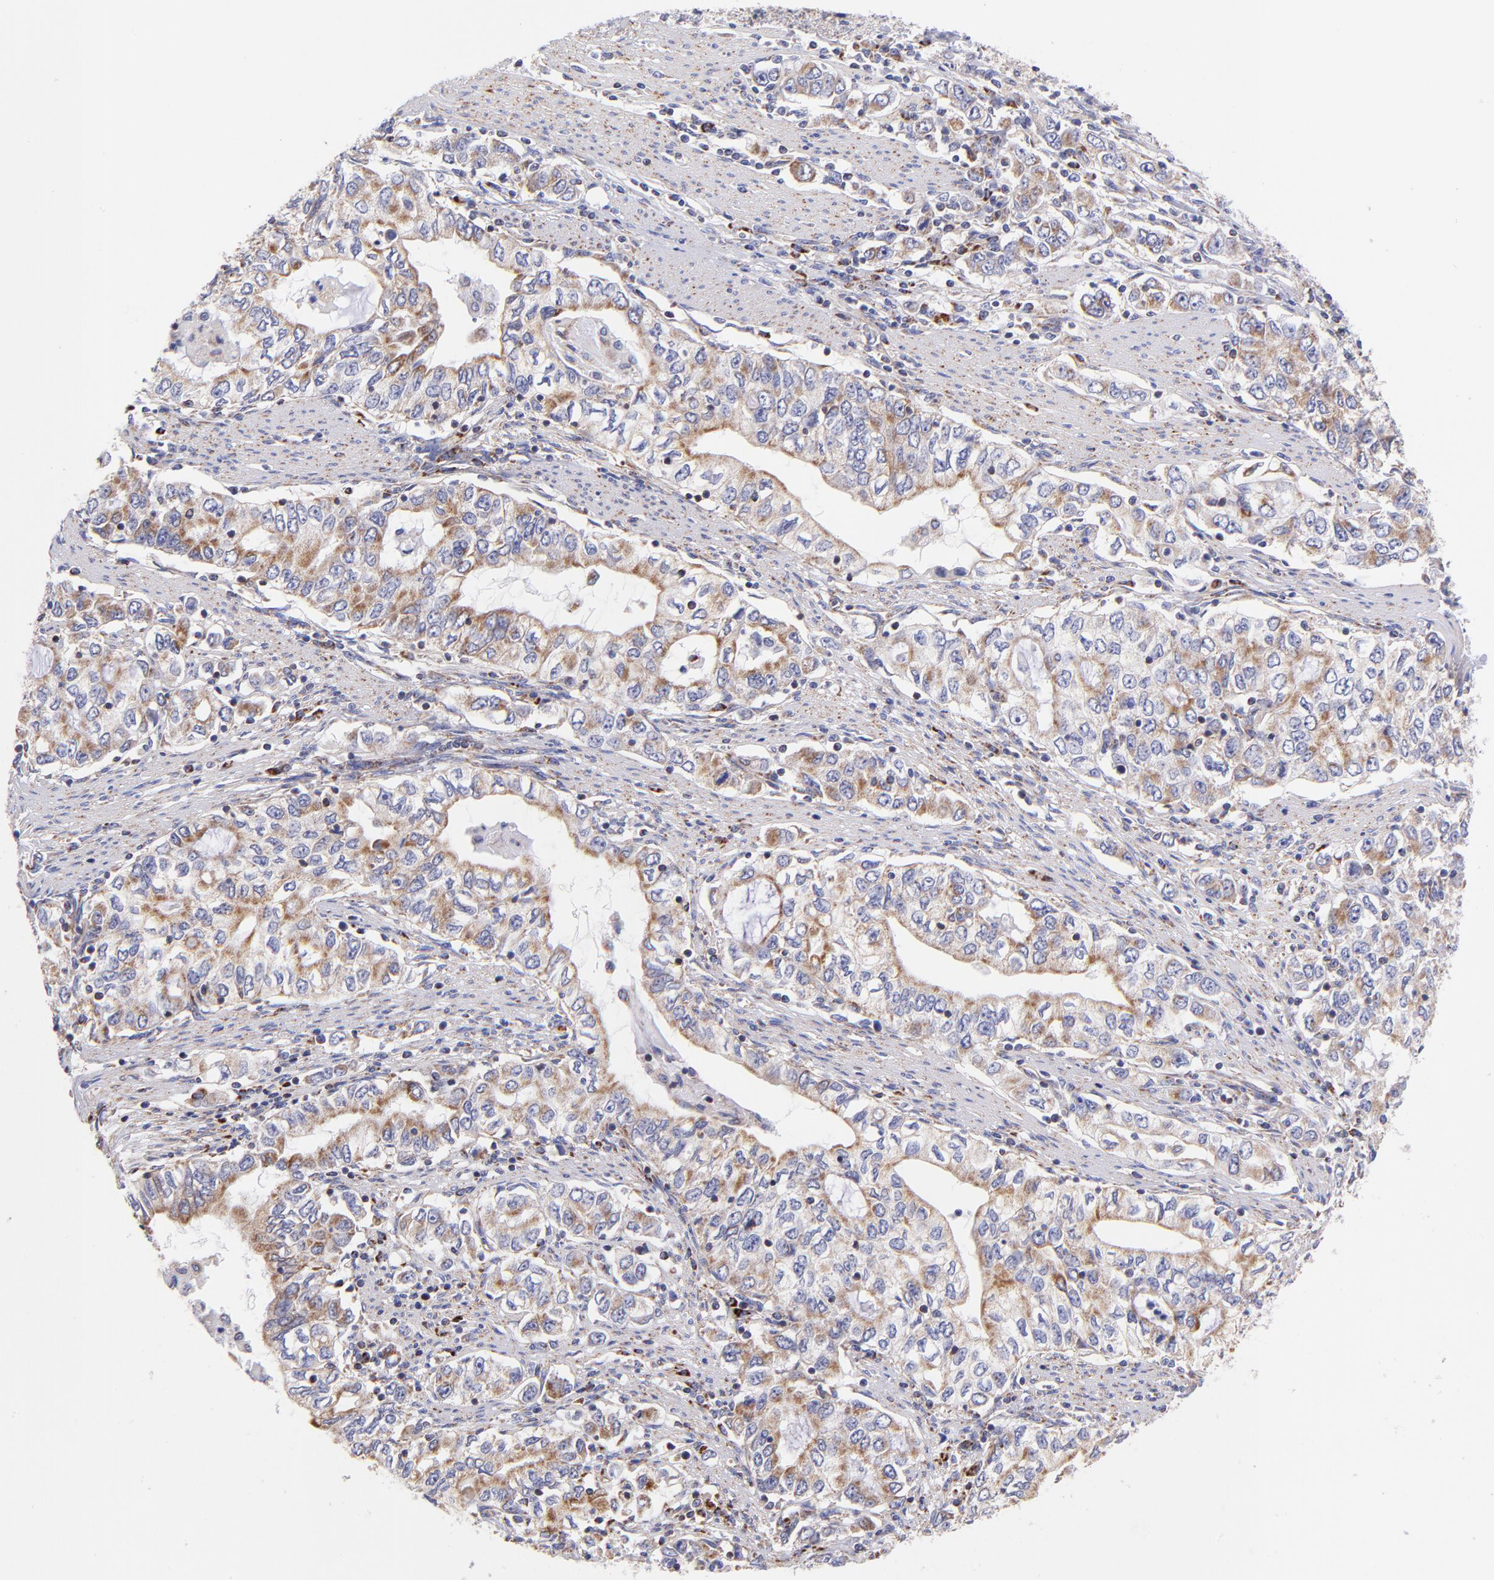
{"staining": {"intensity": "moderate", "quantity": "25%-75%", "location": "cytoplasmic/membranous"}, "tissue": "stomach cancer", "cell_type": "Tumor cells", "image_type": "cancer", "snomed": [{"axis": "morphology", "description": "Adenocarcinoma, NOS"}, {"axis": "topography", "description": "Stomach, lower"}], "caption": "Protein staining of stomach adenocarcinoma tissue displays moderate cytoplasmic/membranous positivity in approximately 25%-75% of tumor cells.", "gene": "NDUFB7", "patient": {"sex": "female", "age": 72}}